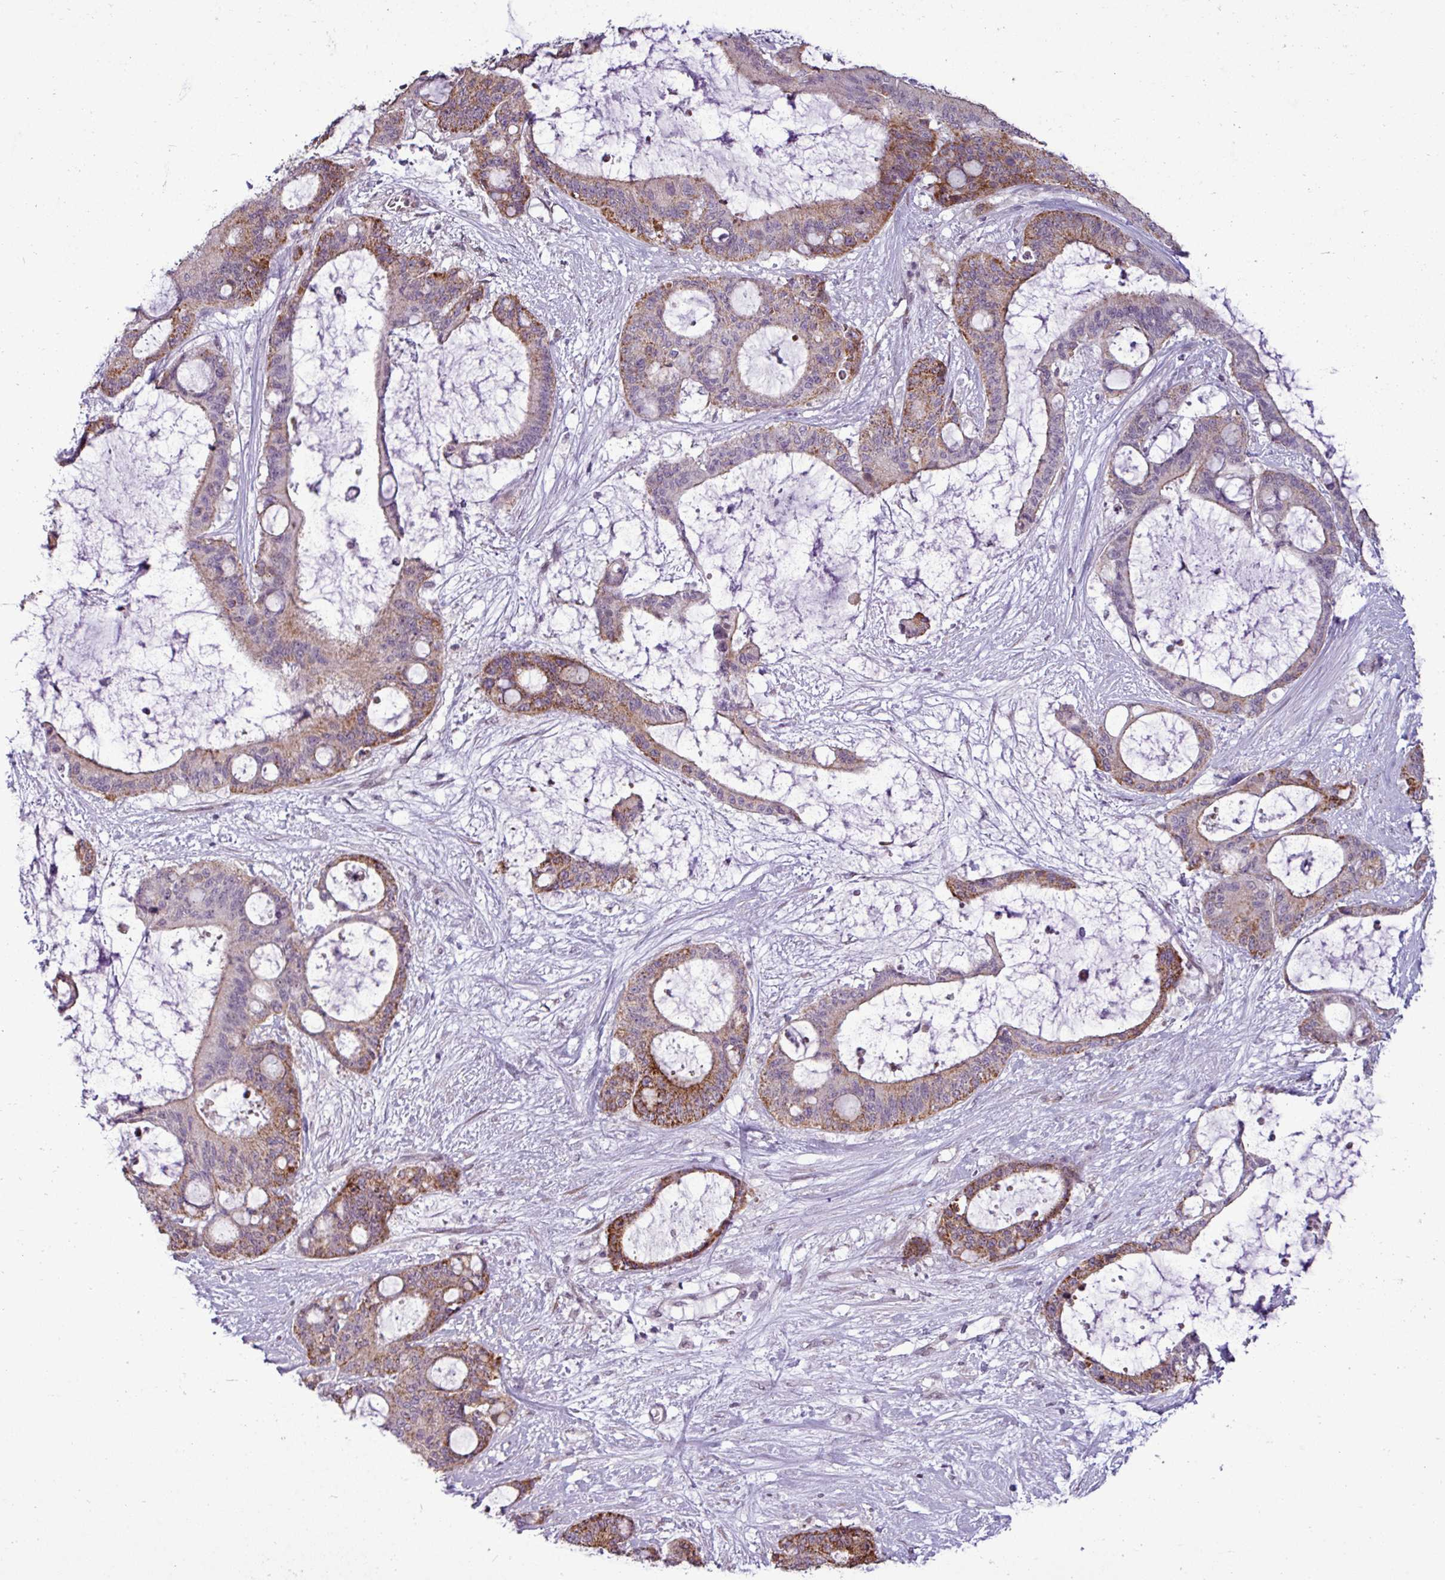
{"staining": {"intensity": "moderate", "quantity": "25%-75%", "location": "cytoplasmic/membranous"}, "tissue": "liver cancer", "cell_type": "Tumor cells", "image_type": "cancer", "snomed": [{"axis": "morphology", "description": "Normal tissue, NOS"}, {"axis": "morphology", "description": "Cholangiocarcinoma"}, {"axis": "topography", "description": "Liver"}, {"axis": "topography", "description": "Peripheral nerve tissue"}], "caption": "This histopathology image displays immunohistochemistry staining of human liver cancer (cholangiocarcinoma), with medium moderate cytoplasmic/membranous expression in about 25%-75% of tumor cells.", "gene": "GPT2", "patient": {"sex": "female", "age": 73}}